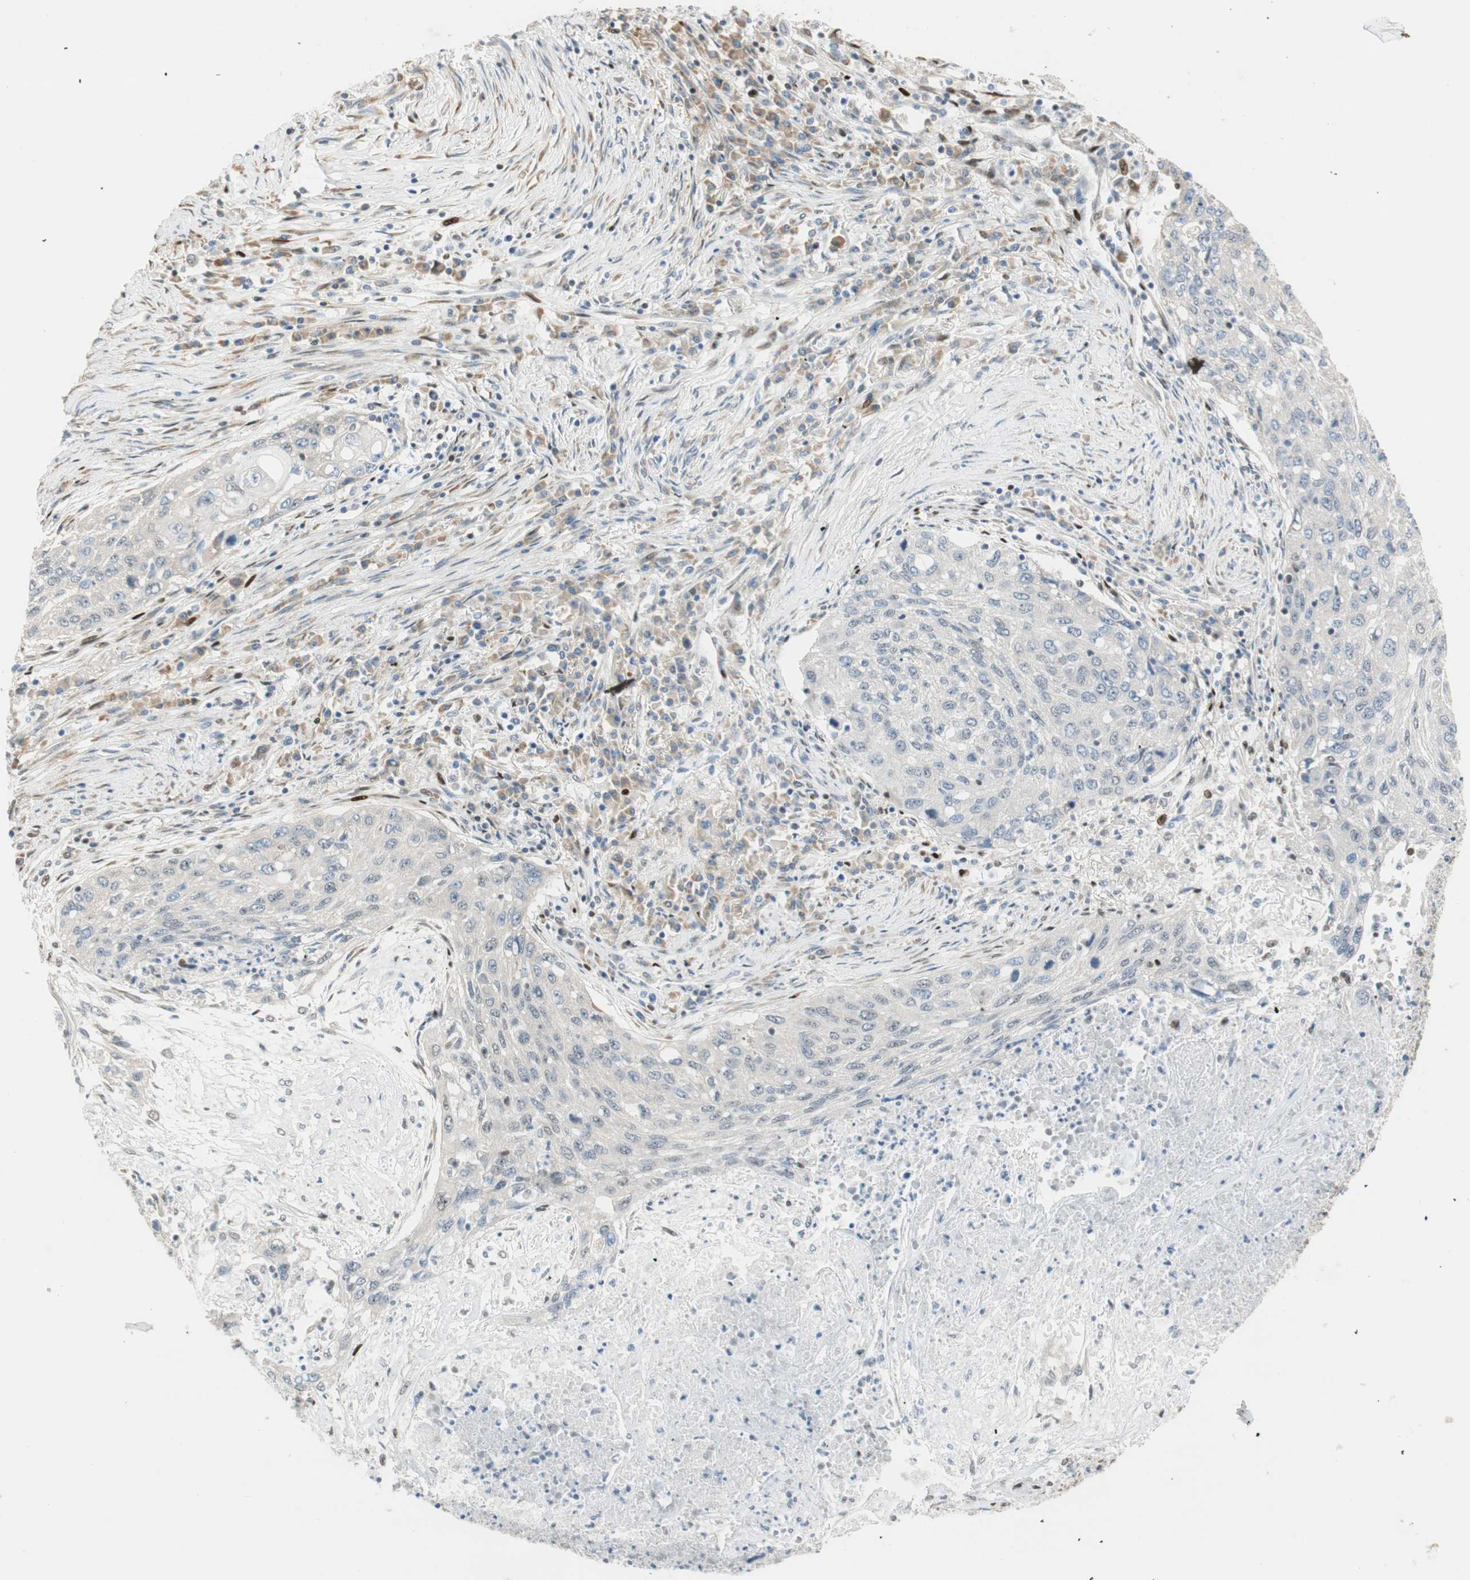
{"staining": {"intensity": "negative", "quantity": "none", "location": "none"}, "tissue": "lung cancer", "cell_type": "Tumor cells", "image_type": "cancer", "snomed": [{"axis": "morphology", "description": "Squamous cell carcinoma, NOS"}, {"axis": "topography", "description": "Lung"}], "caption": "Tumor cells show no significant expression in squamous cell carcinoma (lung).", "gene": "MSX2", "patient": {"sex": "female", "age": 63}}